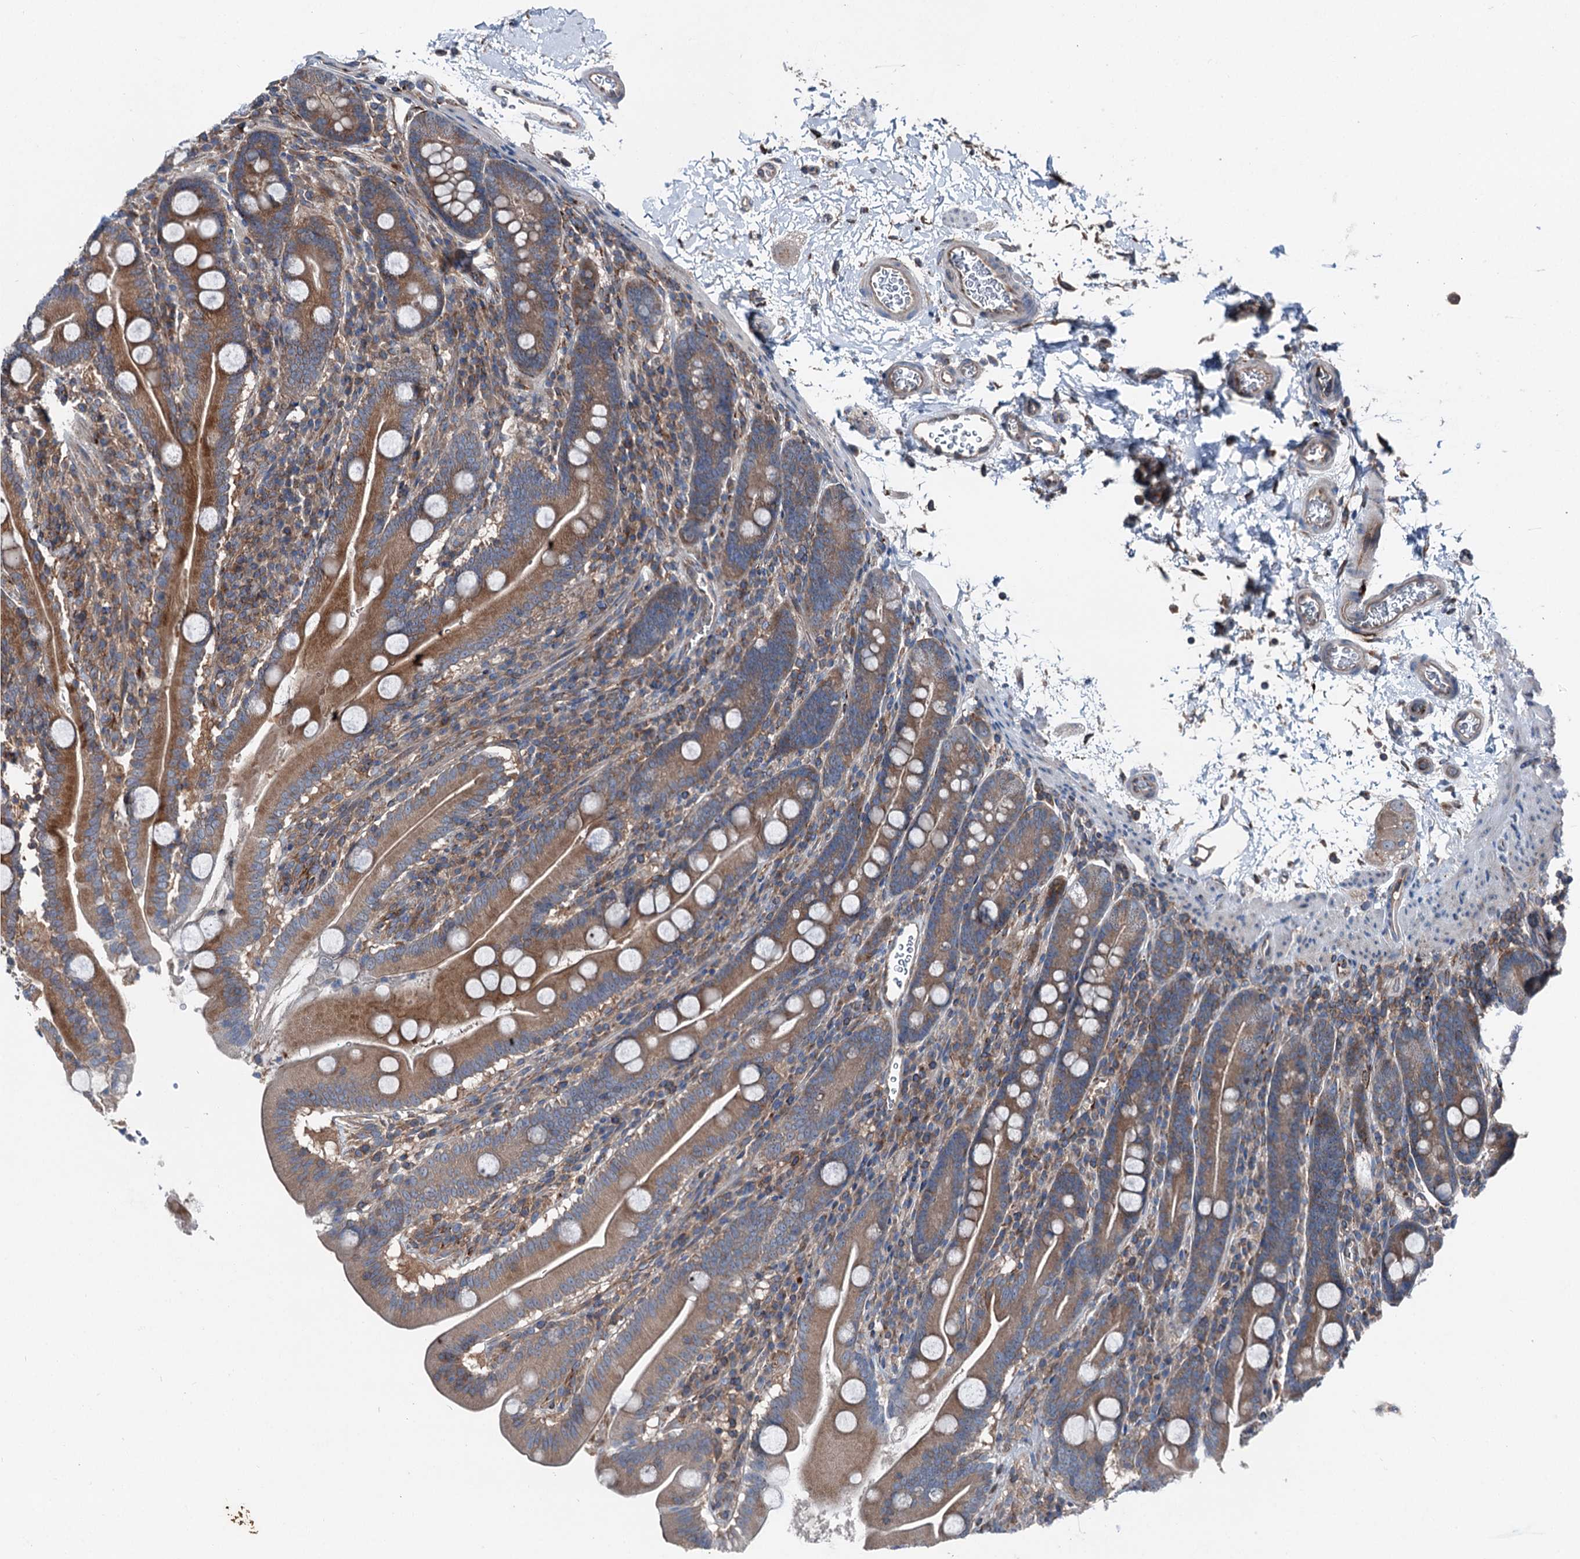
{"staining": {"intensity": "moderate", "quantity": ">75%", "location": "cytoplasmic/membranous"}, "tissue": "duodenum", "cell_type": "Glandular cells", "image_type": "normal", "snomed": [{"axis": "morphology", "description": "Normal tissue, NOS"}, {"axis": "topography", "description": "Duodenum"}], "caption": "Immunohistochemistry (IHC) image of normal duodenum: human duodenum stained using immunohistochemistry displays medium levels of moderate protein expression localized specifically in the cytoplasmic/membranous of glandular cells, appearing as a cytoplasmic/membranous brown color.", "gene": "DDIAS", "patient": {"sex": "male", "age": 35}}